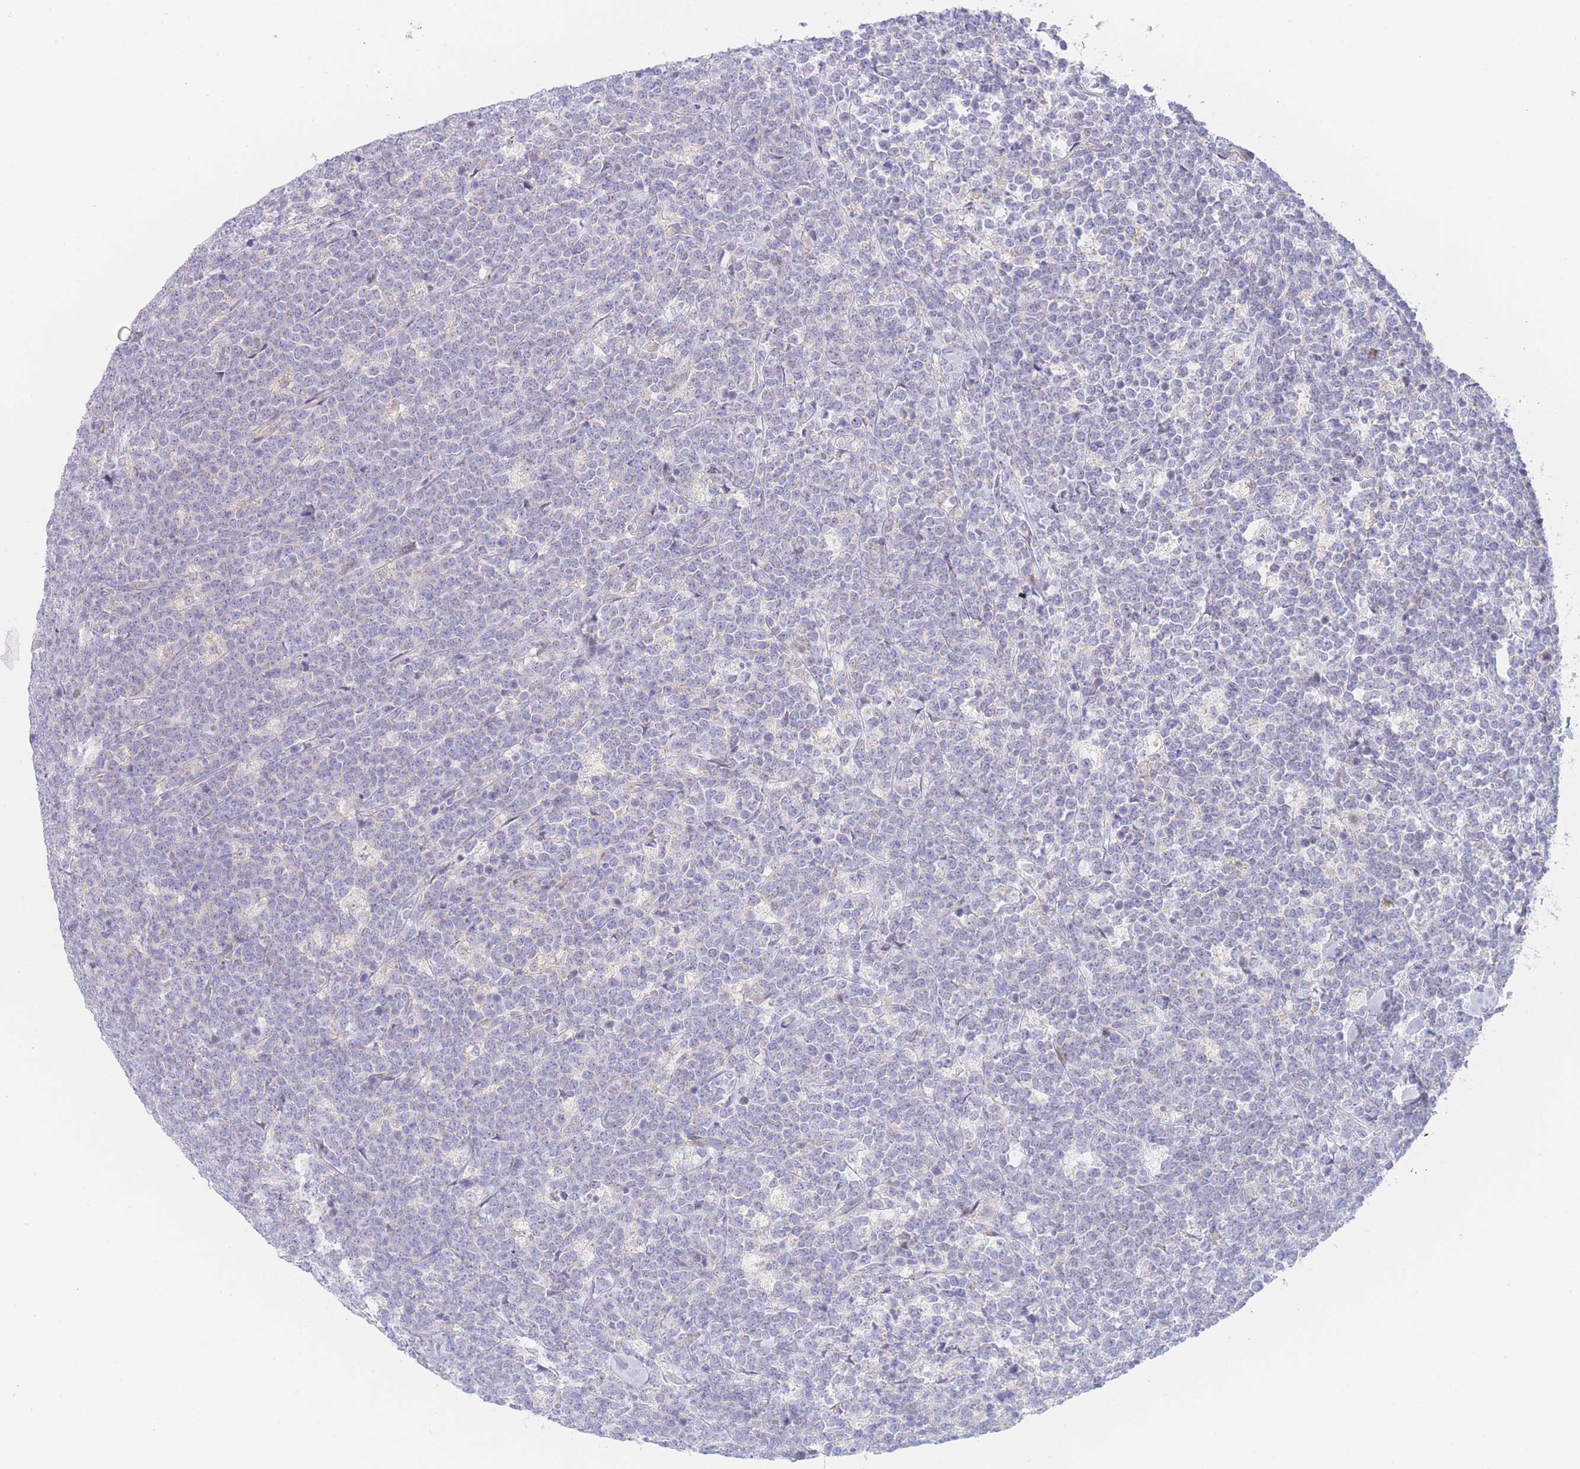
{"staining": {"intensity": "negative", "quantity": "none", "location": "none"}, "tissue": "lymphoma", "cell_type": "Tumor cells", "image_type": "cancer", "snomed": [{"axis": "morphology", "description": "Malignant lymphoma, non-Hodgkin's type, High grade"}, {"axis": "topography", "description": "Small intestine"}], "caption": "DAB (3,3'-diaminobenzidine) immunohistochemical staining of human lymphoma exhibits no significant expression in tumor cells.", "gene": "GPAM", "patient": {"sex": "male", "age": 8}}